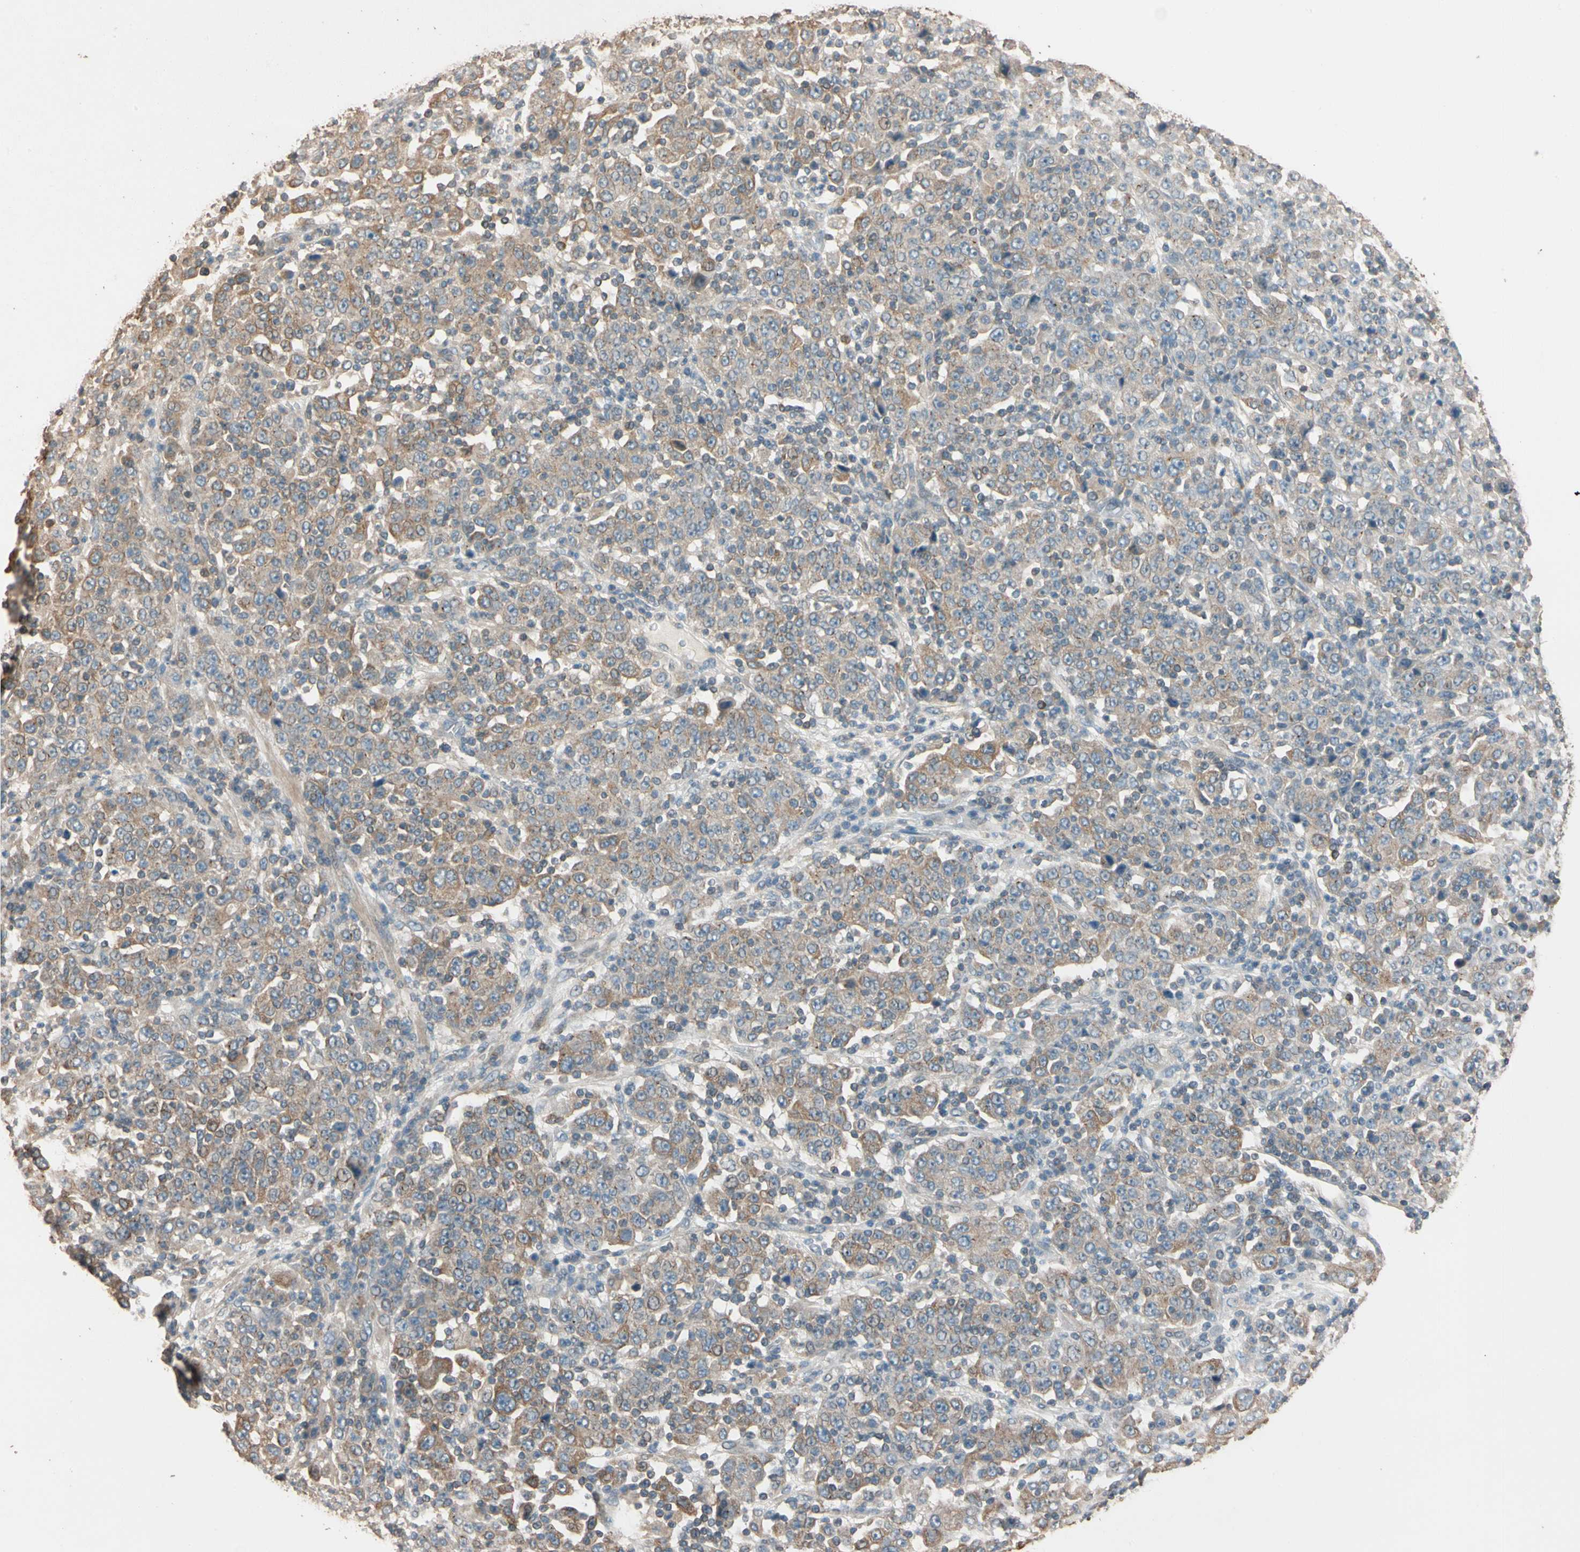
{"staining": {"intensity": "weak", "quantity": ">75%", "location": "cytoplasmic/membranous"}, "tissue": "stomach cancer", "cell_type": "Tumor cells", "image_type": "cancer", "snomed": [{"axis": "morphology", "description": "Normal tissue, NOS"}, {"axis": "morphology", "description": "Adenocarcinoma, NOS"}, {"axis": "topography", "description": "Stomach, upper"}, {"axis": "topography", "description": "Stomach"}], "caption": "This histopathology image reveals immunohistochemistry staining of stomach cancer (adenocarcinoma), with low weak cytoplasmic/membranous positivity in approximately >75% of tumor cells.", "gene": "MAP3K7", "patient": {"sex": "male", "age": 59}}